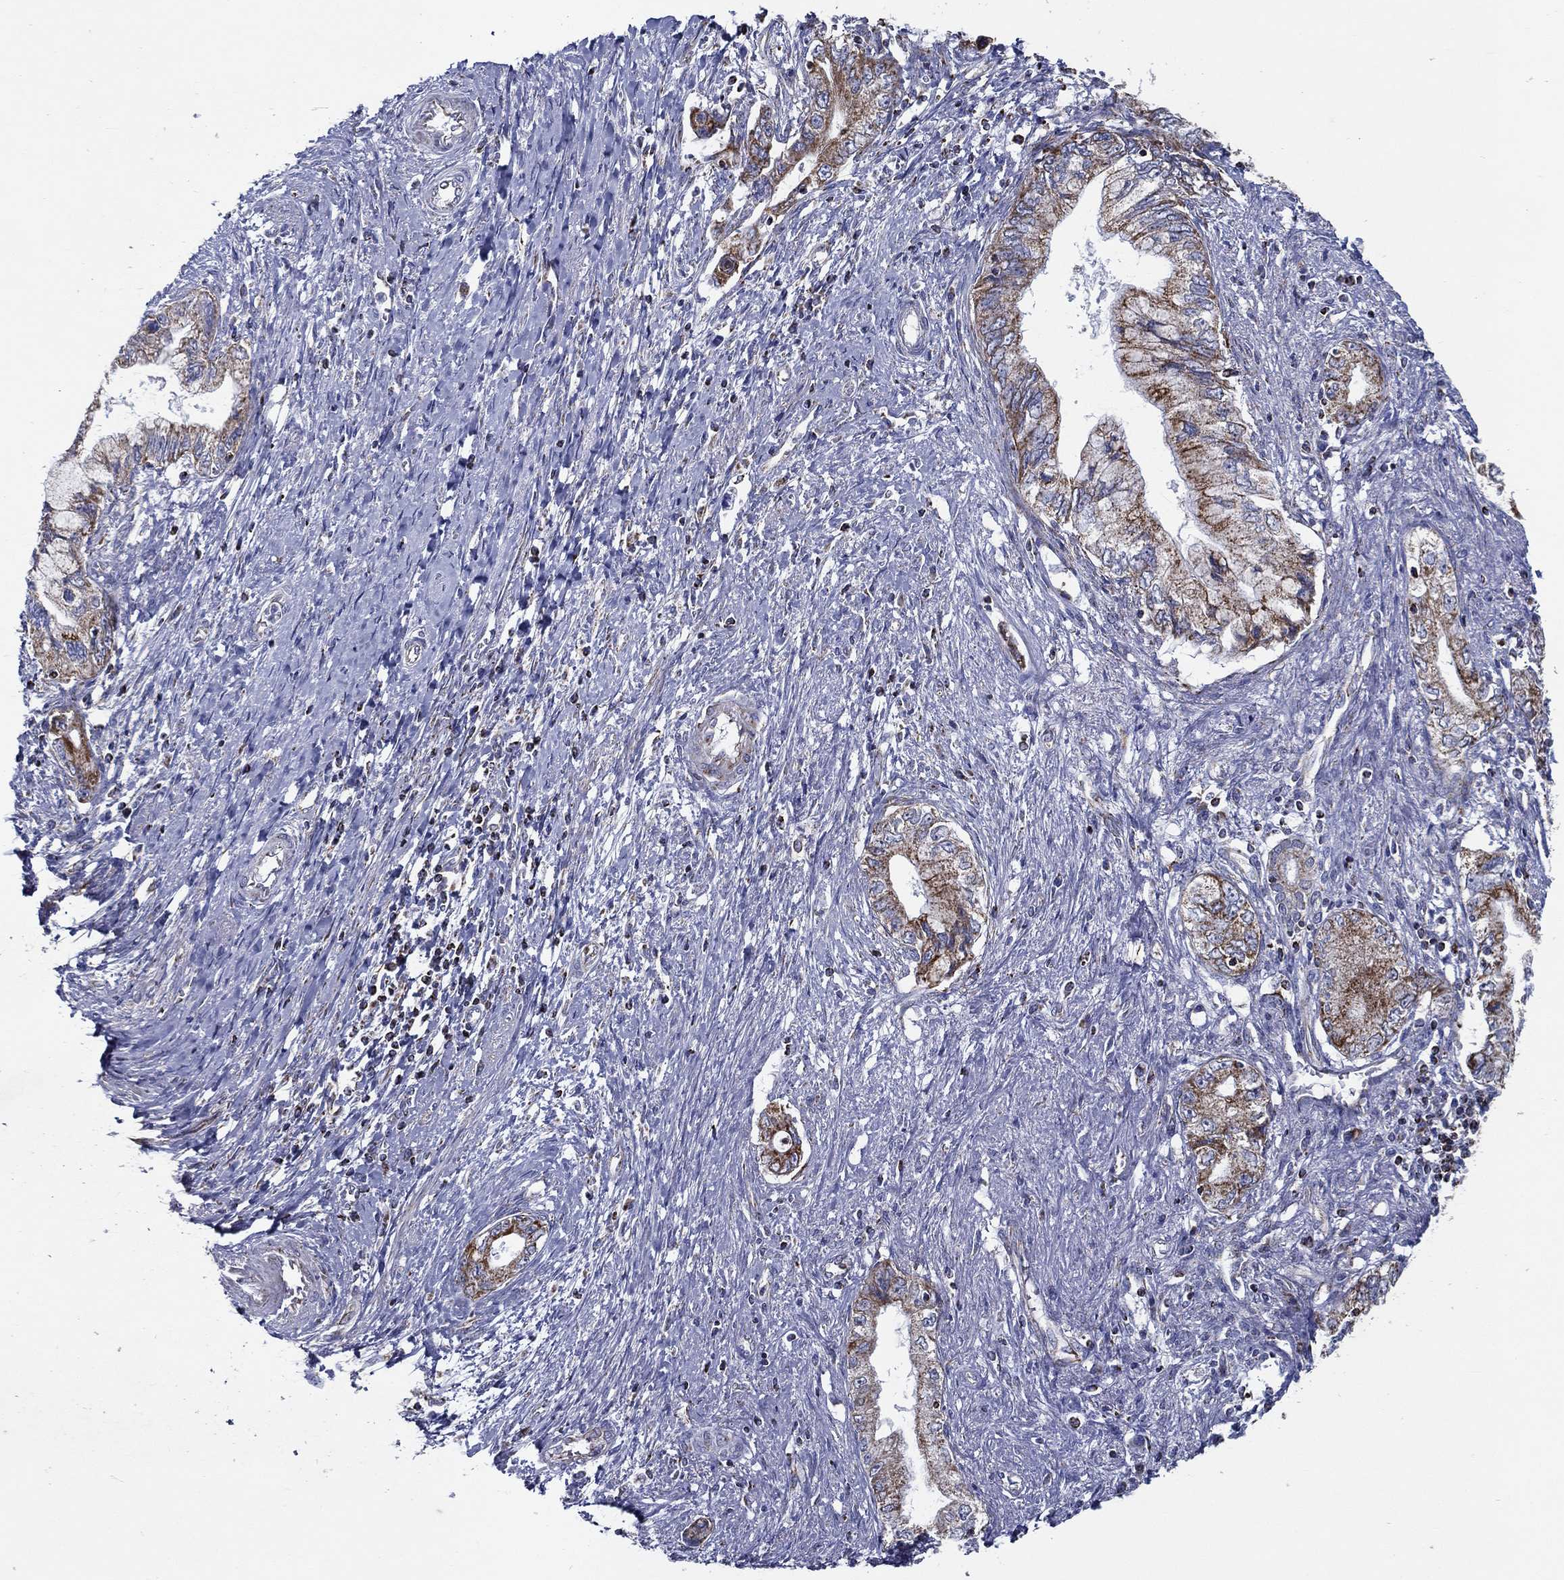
{"staining": {"intensity": "moderate", "quantity": ">75%", "location": "cytoplasmic/membranous"}, "tissue": "pancreatic cancer", "cell_type": "Tumor cells", "image_type": "cancer", "snomed": [{"axis": "morphology", "description": "Adenocarcinoma, NOS"}, {"axis": "topography", "description": "Pancreas"}], "caption": "An image of human pancreatic cancer (adenocarcinoma) stained for a protein shows moderate cytoplasmic/membranous brown staining in tumor cells. (Stains: DAB (3,3'-diaminobenzidine) in brown, nuclei in blue, Microscopy: brightfield microscopy at high magnification).", "gene": "SFXN1", "patient": {"sex": "female", "age": 73}}